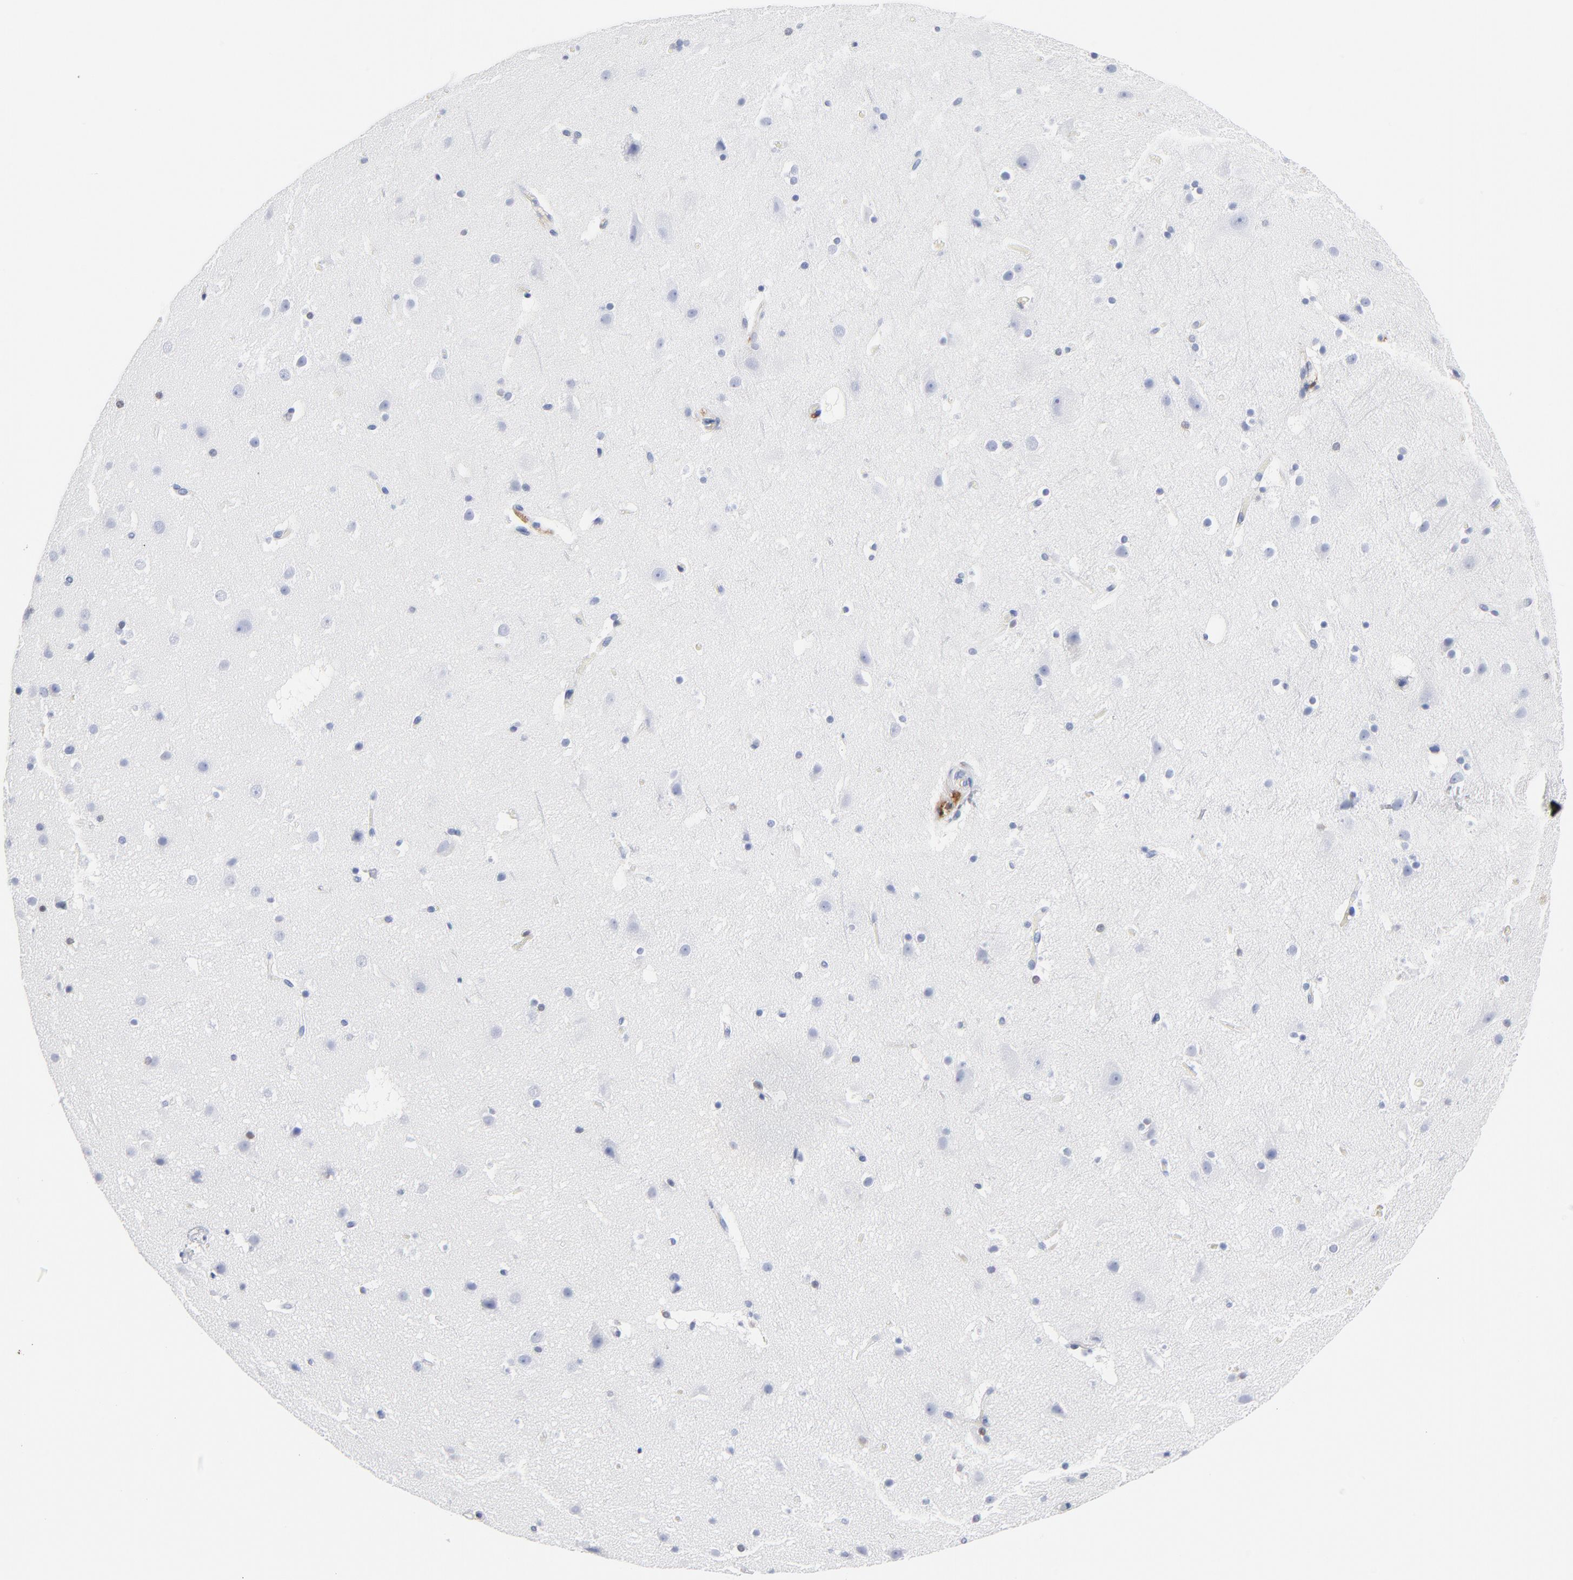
{"staining": {"intensity": "negative", "quantity": "none", "location": "none"}, "tissue": "cerebral cortex", "cell_type": "Endothelial cells", "image_type": "normal", "snomed": [{"axis": "morphology", "description": "Normal tissue, NOS"}, {"axis": "topography", "description": "Cerebral cortex"}], "caption": "Immunohistochemistry photomicrograph of unremarkable cerebral cortex: human cerebral cortex stained with DAB (3,3'-diaminobenzidine) exhibits no significant protein expression in endothelial cells. The staining was performed using DAB (3,3'-diaminobenzidine) to visualize the protein expression in brown, while the nuclei were stained in blue with hematoxylin (Magnification: 20x).", "gene": "IFIT2", "patient": {"sex": "male", "age": 45}}